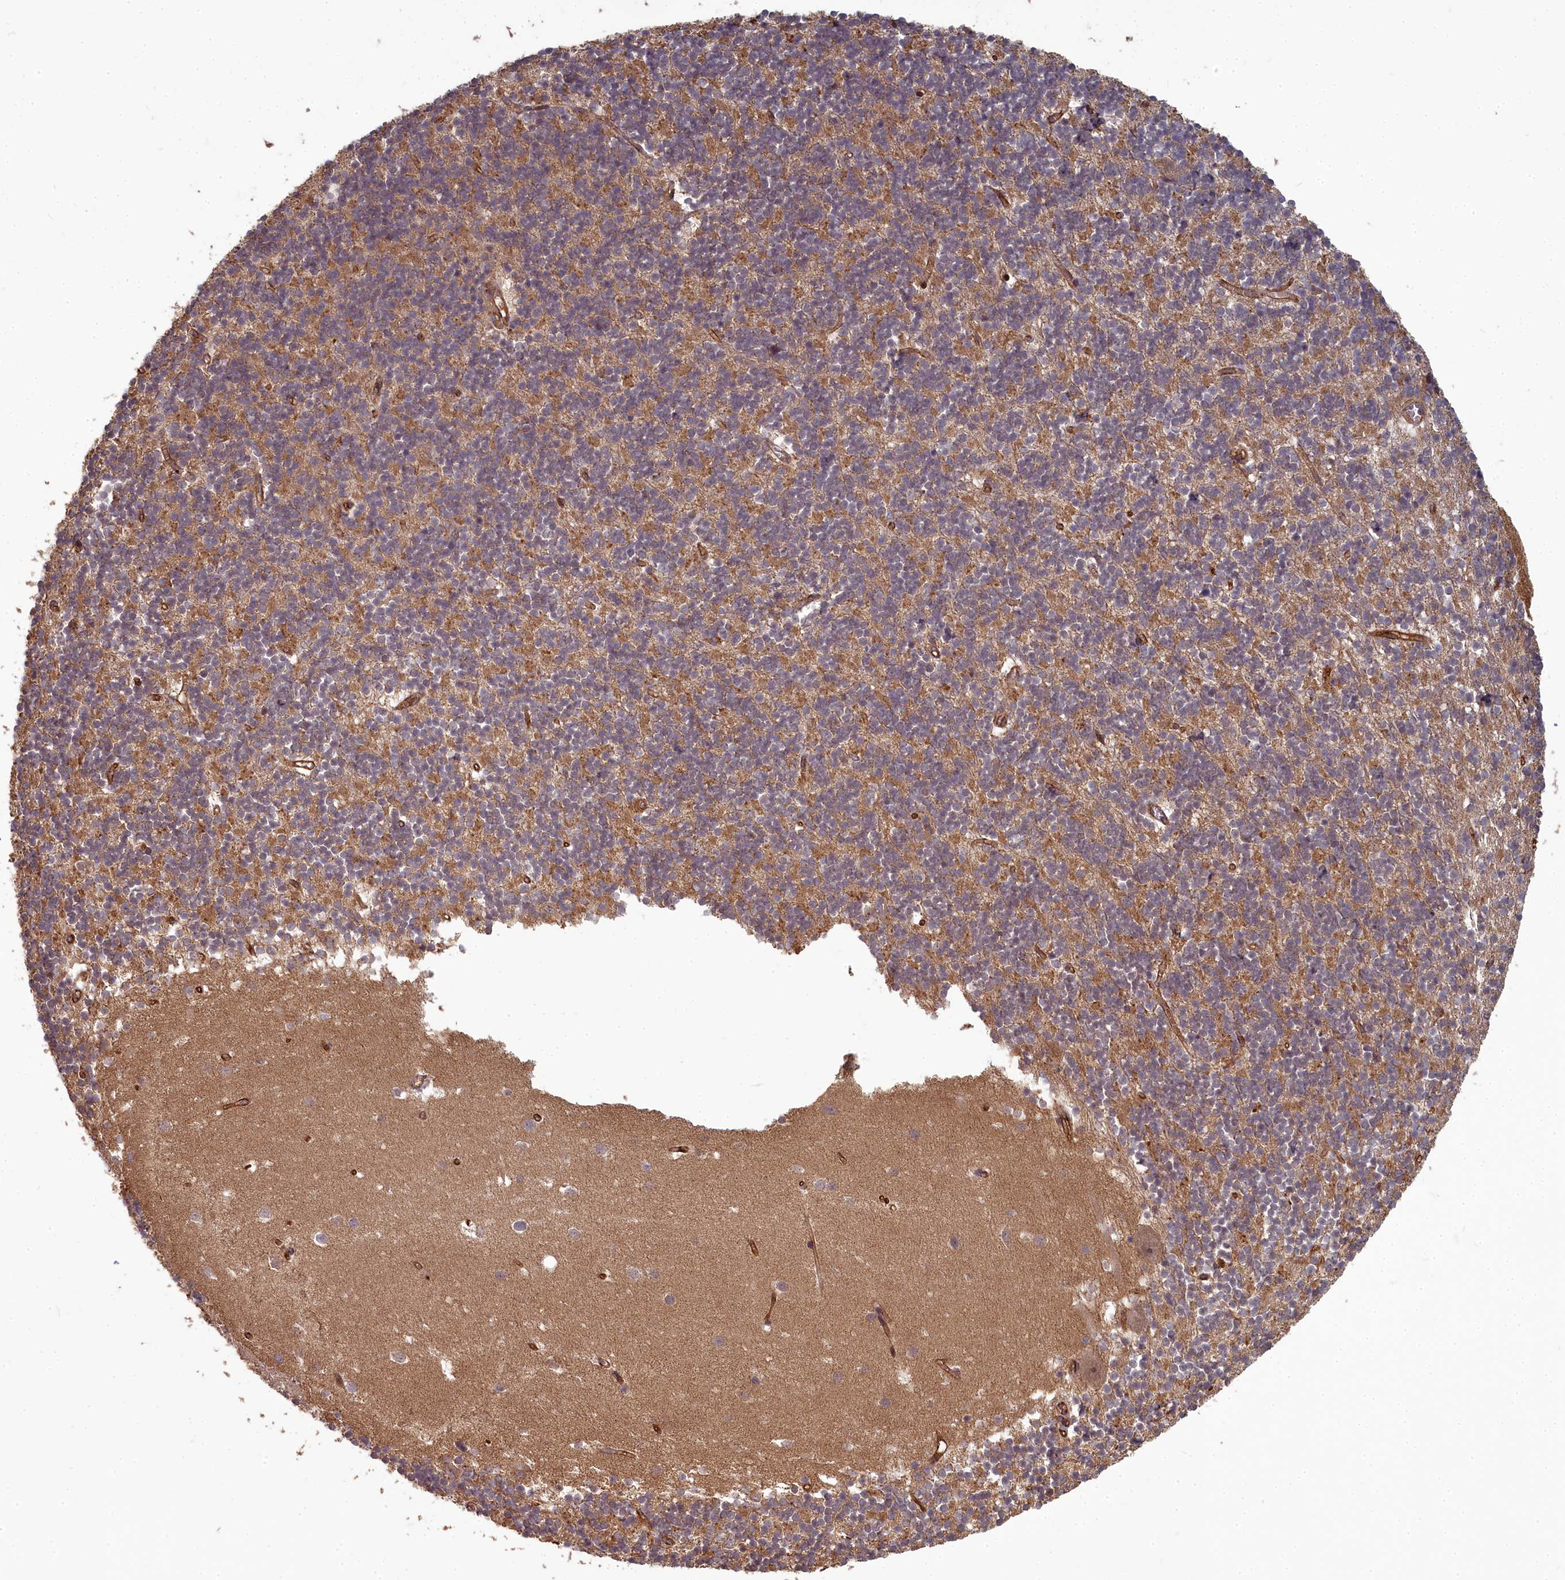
{"staining": {"intensity": "moderate", "quantity": "25%-75%", "location": "cytoplasmic/membranous"}, "tissue": "cerebellum", "cell_type": "Cells in granular layer", "image_type": "normal", "snomed": [{"axis": "morphology", "description": "Normal tissue, NOS"}, {"axis": "topography", "description": "Cerebellum"}], "caption": "Protein staining shows moderate cytoplasmic/membranous staining in approximately 25%-75% of cells in granular layer in normal cerebellum.", "gene": "TSPYL4", "patient": {"sex": "male", "age": 54}}